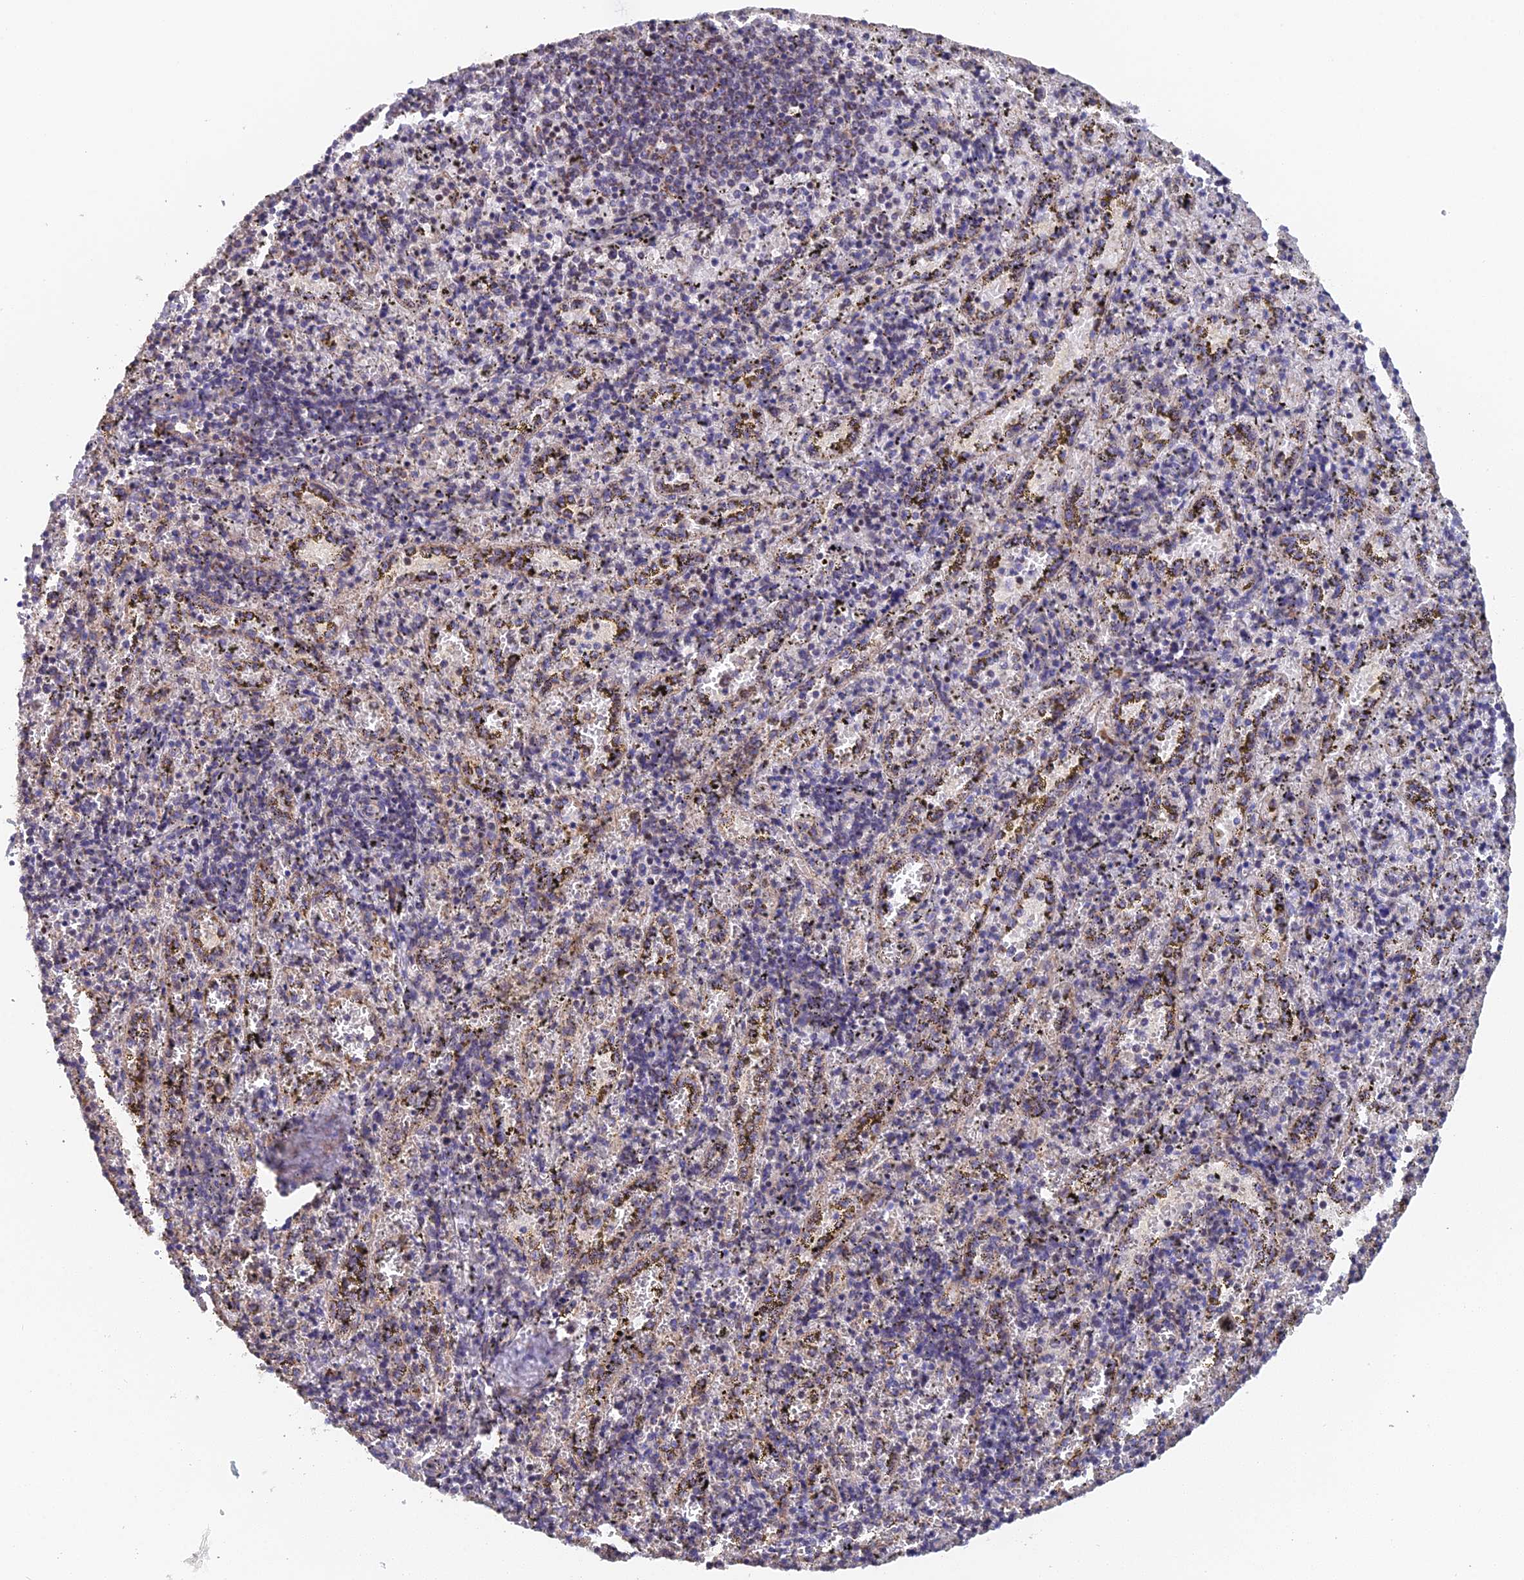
{"staining": {"intensity": "negative", "quantity": "none", "location": "none"}, "tissue": "spleen", "cell_type": "Cells in red pulp", "image_type": "normal", "snomed": [{"axis": "morphology", "description": "Normal tissue, NOS"}, {"axis": "topography", "description": "Spleen"}], "caption": "This is a photomicrograph of immunohistochemistry staining of unremarkable spleen, which shows no positivity in cells in red pulp. (Brightfield microscopy of DAB (3,3'-diaminobenzidine) IHC at high magnification).", "gene": "ECSIT", "patient": {"sex": "male", "age": 11}}